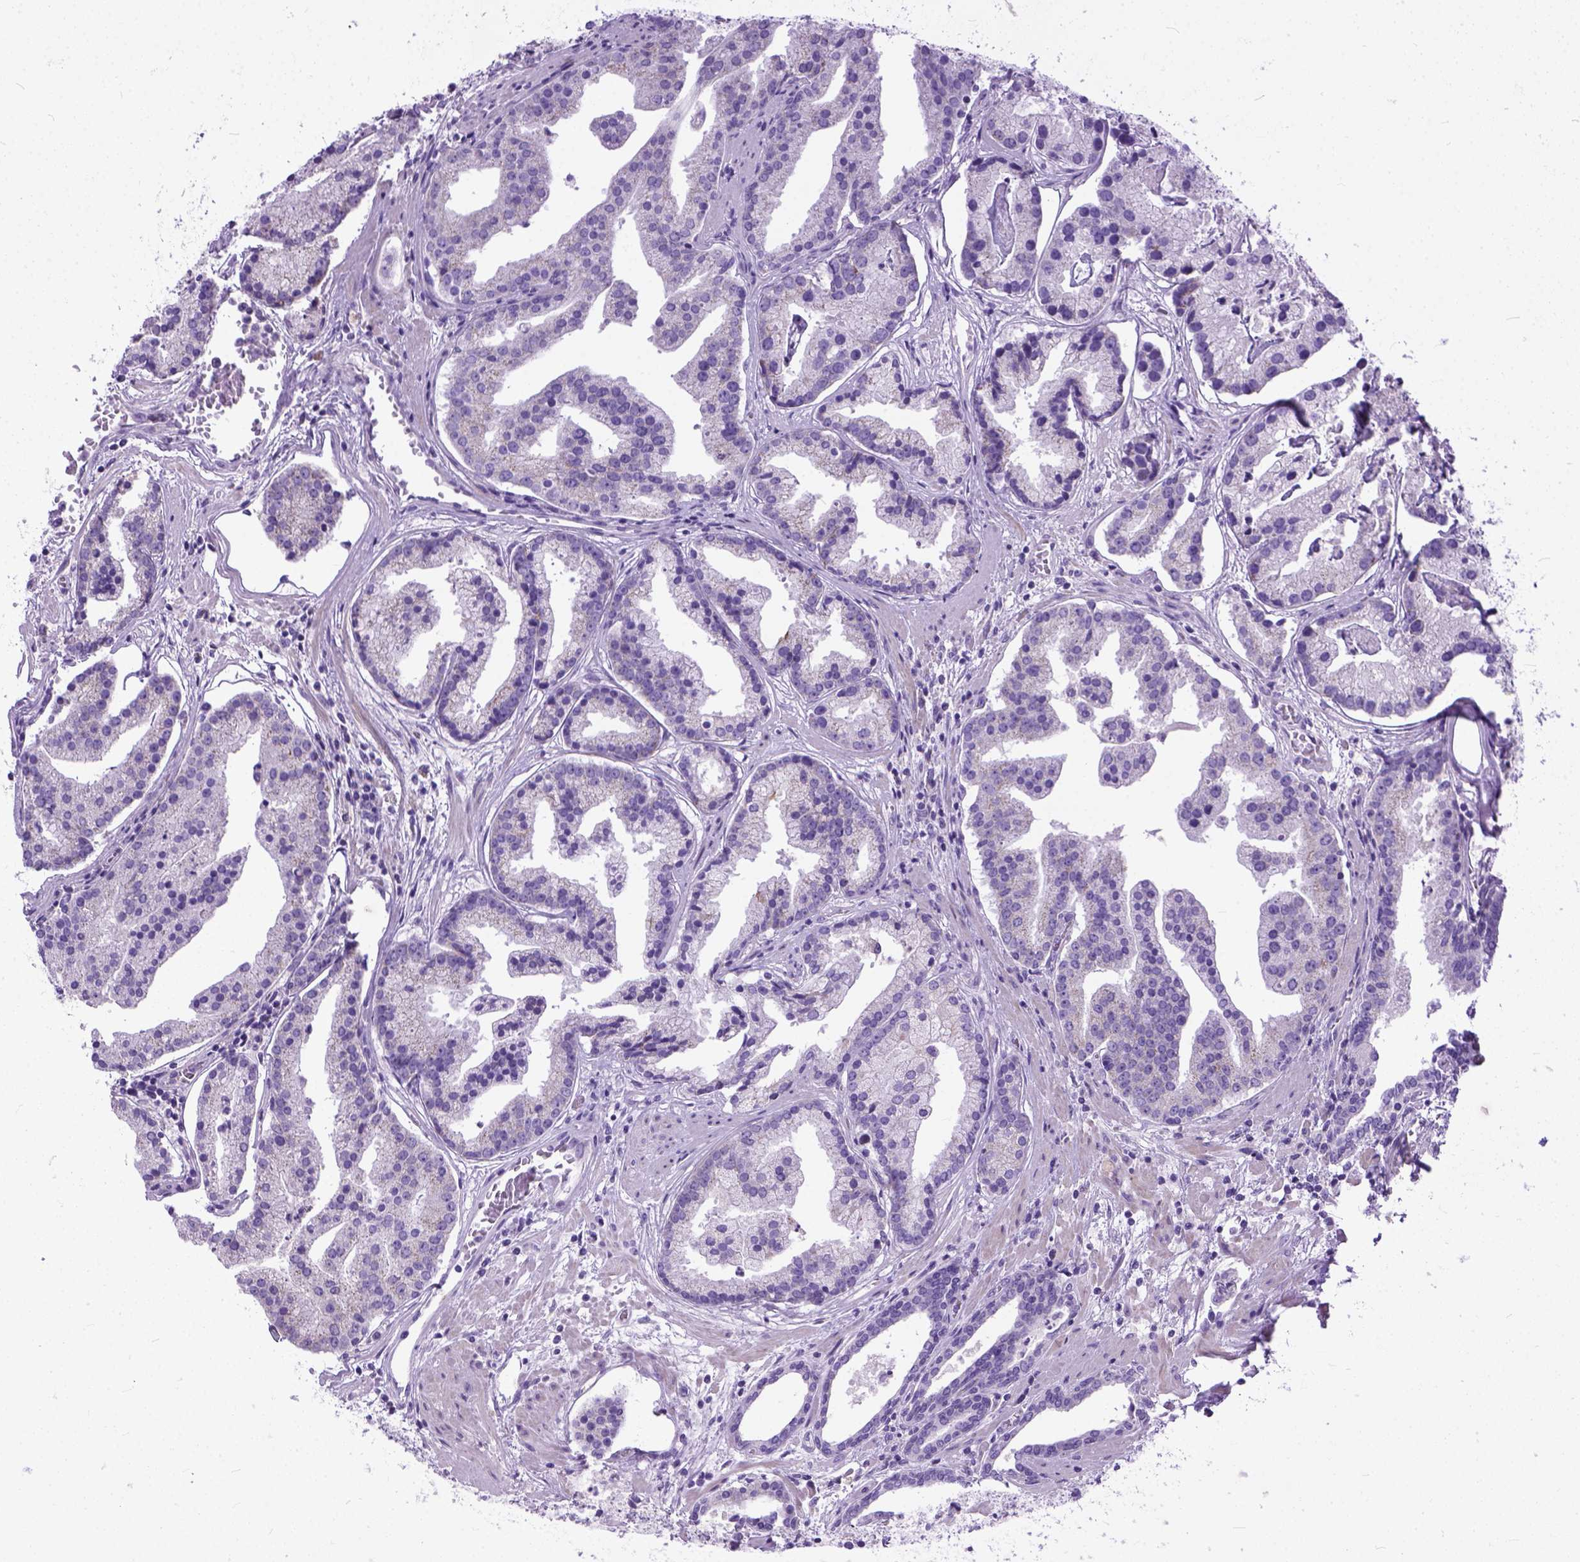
{"staining": {"intensity": "negative", "quantity": "none", "location": "none"}, "tissue": "prostate cancer", "cell_type": "Tumor cells", "image_type": "cancer", "snomed": [{"axis": "morphology", "description": "Adenocarcinoma, NOS"}, {"axis": "topography", "description": "Prostate and seminal vesicle, NOS"}, {"axis": "topography", "description": "Prostate"}], "caption": "IHC of human prostate cancer (adenocarcinoma) displays no expression in tumor cells.", "gene": "PLK5", "patient": {"sex": "male", "age": 44}}